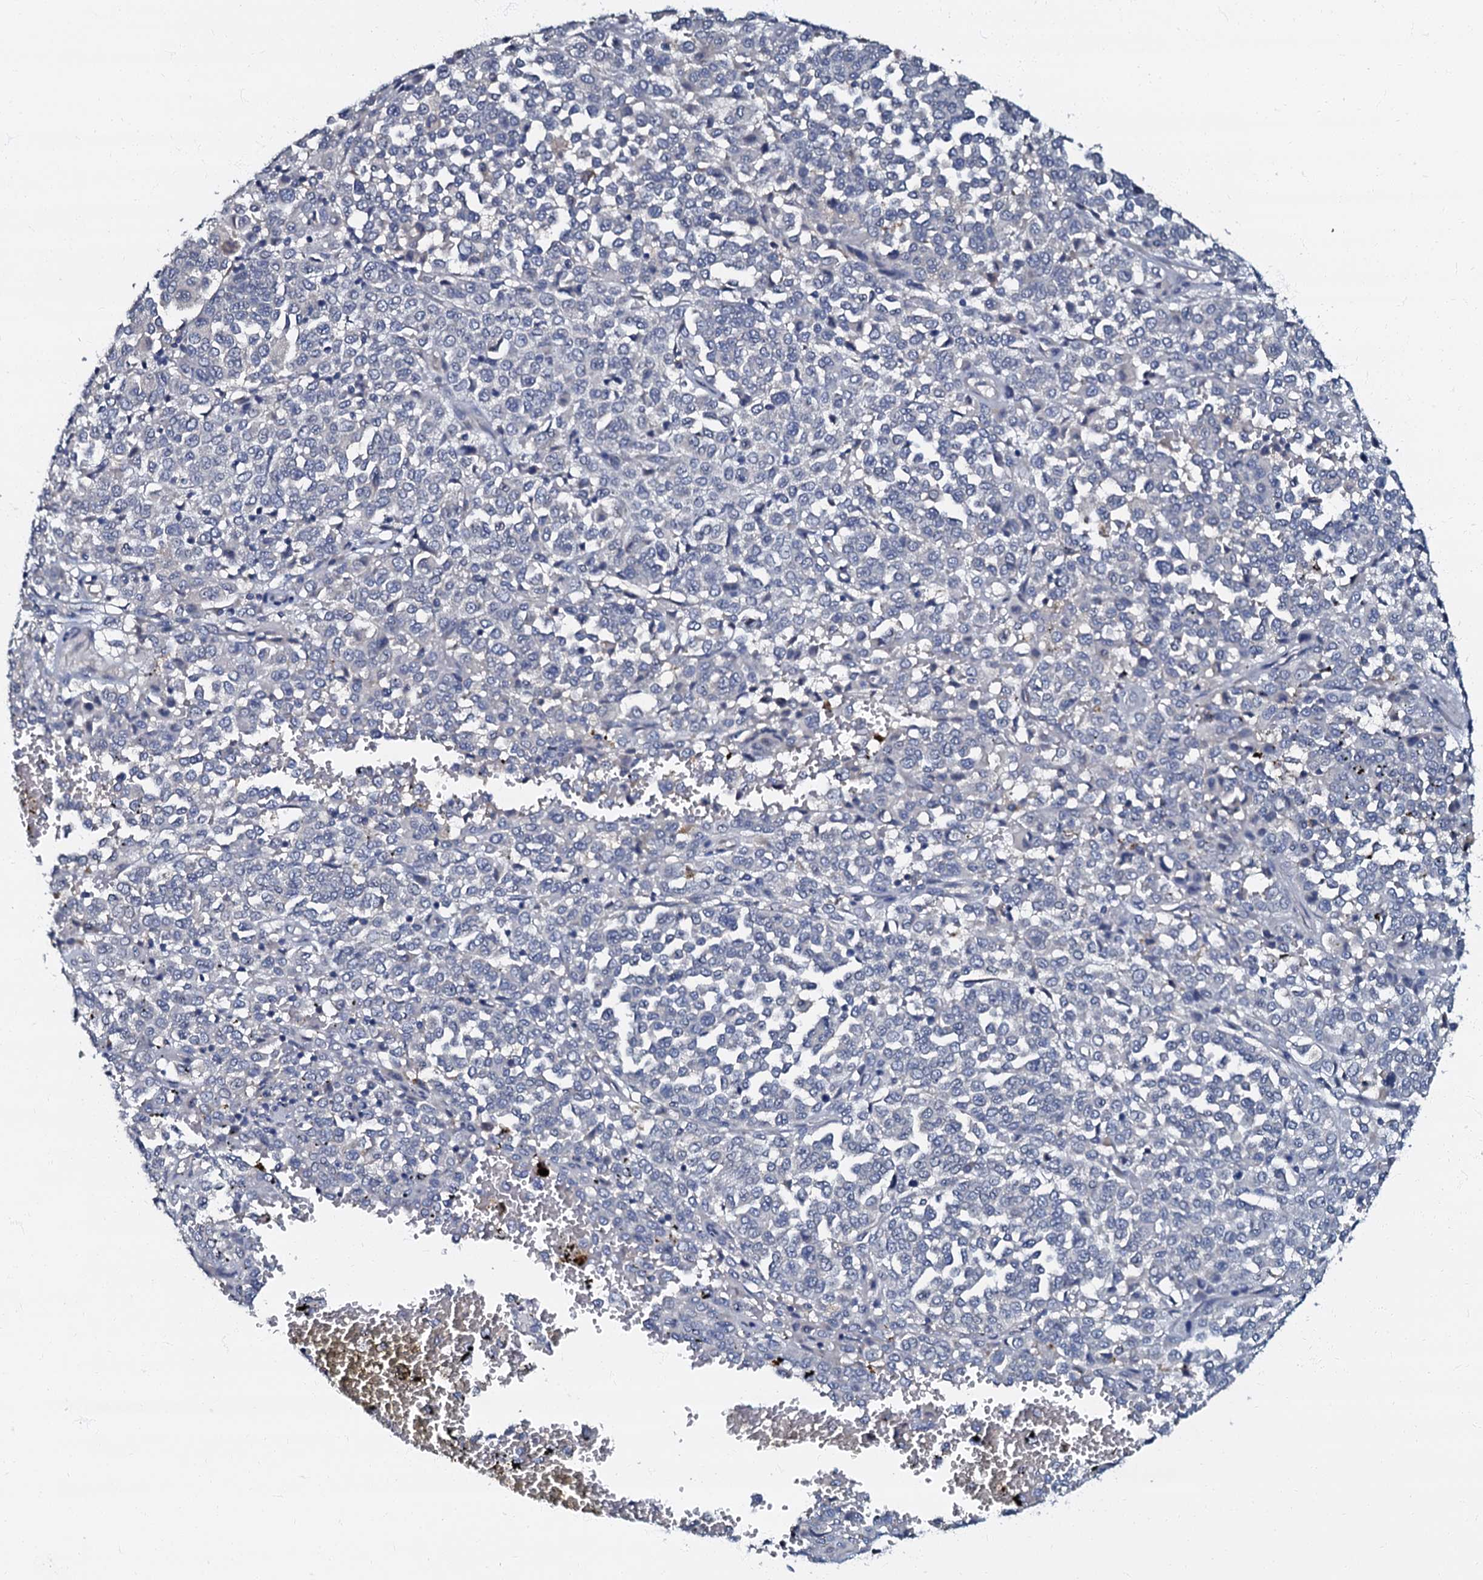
{"staining": {"intensity": "negative", "quantity": "none", "location": "none"}, "tissue": "melanoma", "cell_type": "Tumor cells", "image_type": "cancer", "snomed": [{"axis": "morphology", "description": "Malignant melanoma, Metastatic site"}, {"axis": "topography", "description": "Pancreas"}], "caption": "There is no significant staining in tumor cells of melanoma.", "gene": "OLAH", "patient": {"sex": "female", "age": 30}}